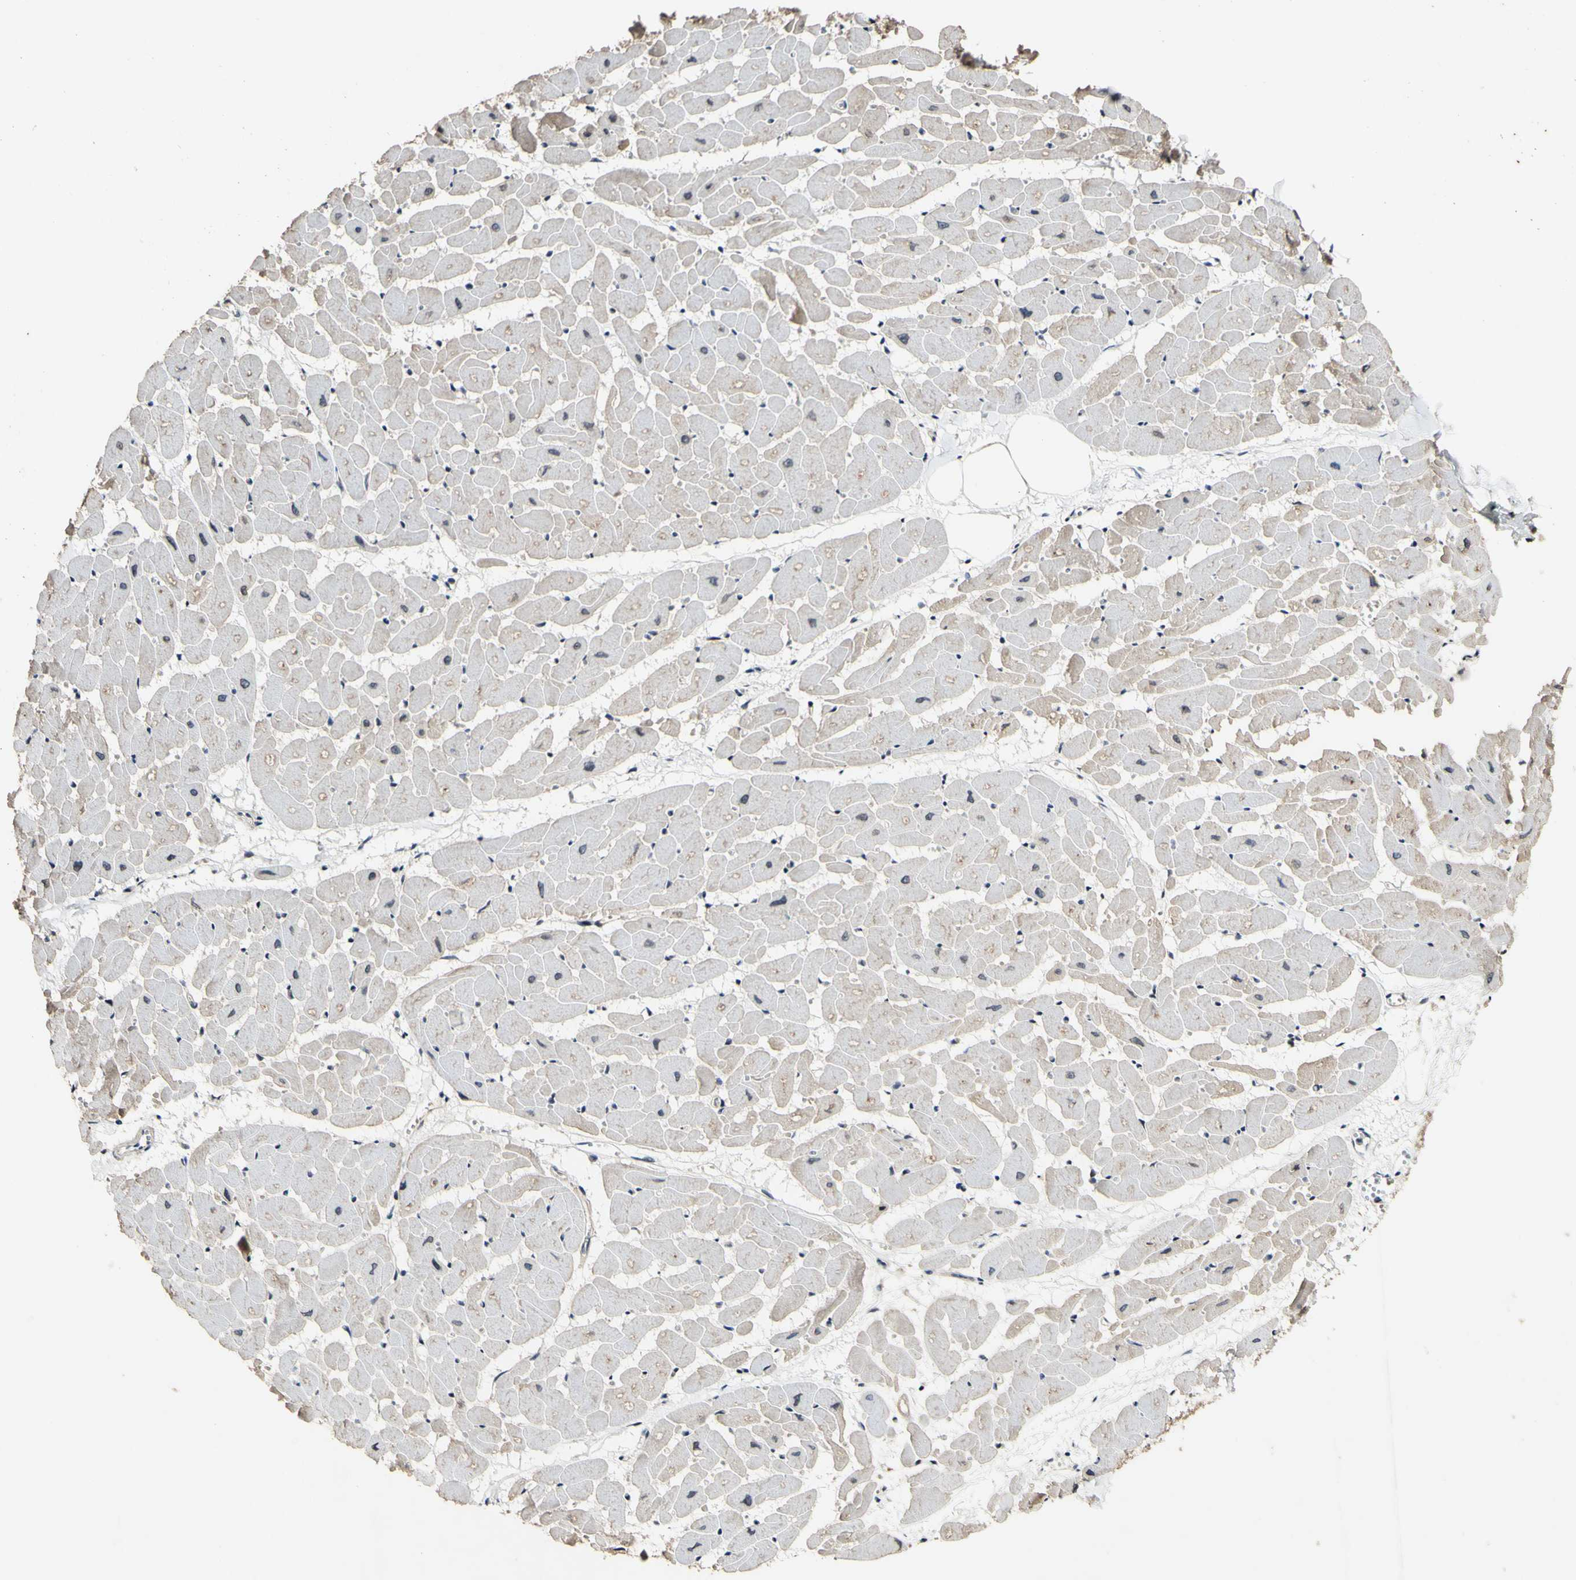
{"staining": {"intensity": "weak", "quantity": "25%-75%", "location": "cytoplasmic/membranous,nuclear"}, "tissue": "heart muscle", "cell_type": "Cardiomyocytes", "image_type": "normal", "snomed": [{"axis": "morphology", "description": "Normal tissue, NOS"}, {"axis": "topography", "description": "Heart"}], "caption": "About 25%-75% of cardiomyocytes in benign heart muscle display weak cytoplasmic/membranous,nuclear protein expression as visualized by brown immunohistochemical staining.", "gene": "POLR2F", "patient": {"sex": "female", "age": 19}}